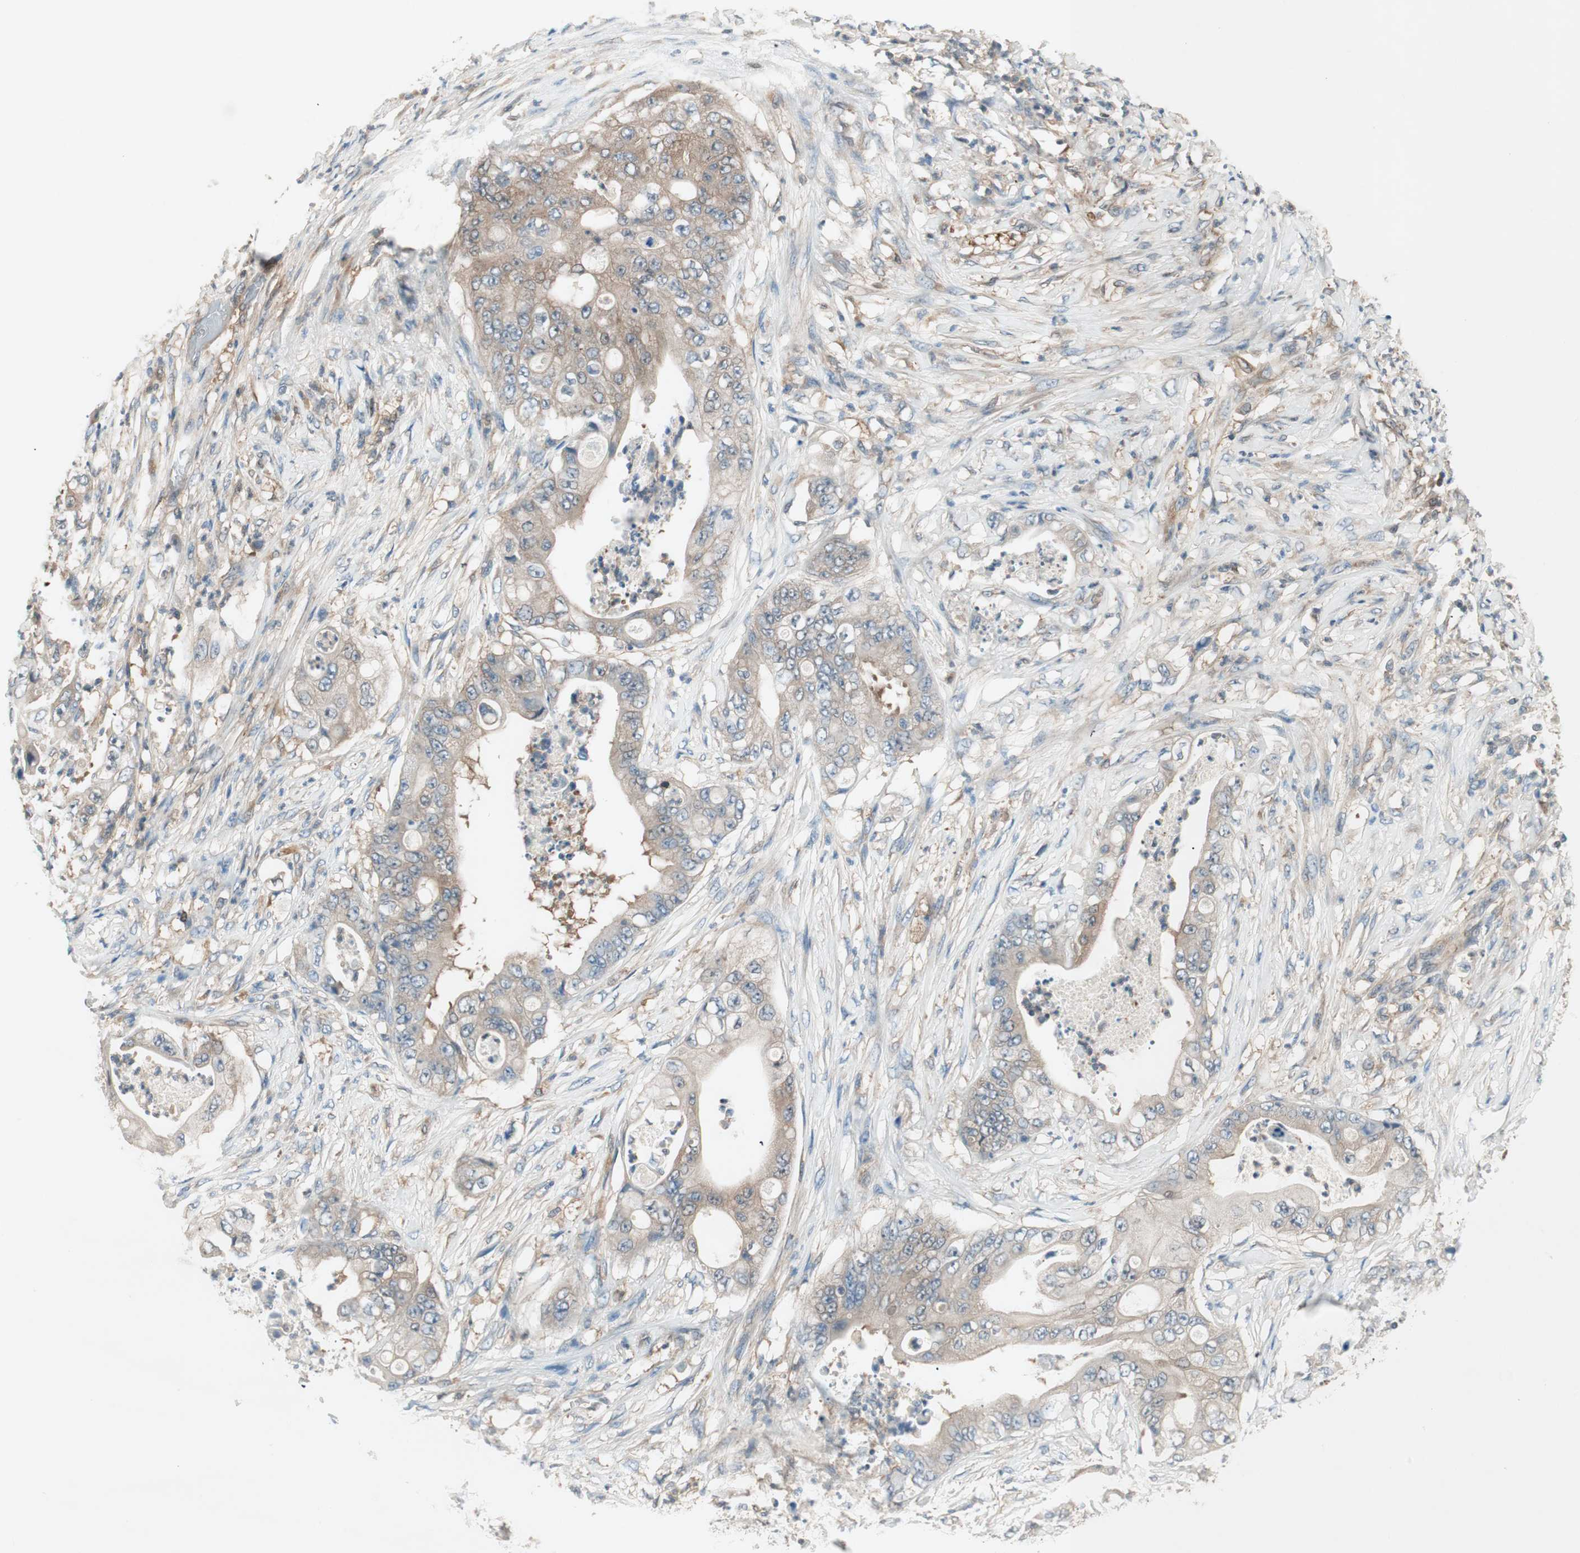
{"staining": {"intensity": "moderate", "quantity": ">75%", "location": "cytoplasmic/membranous"}, "tissue": "stomach cancer", "cell_type": "Tumor cells", "image_type": "cancer", "snomed": [{"axis": "morphology", "description": "Adenocarcinoma, NOS"}, {"axis": "topography", "description": "Stomach"}], "caption": "Tumor cells reveal medium levels of moderate cytoplasmic/membranous staining in approximately >75% of cells in stomach cancer.", "gene": "GALT", "patient": {"sex": "female", "age": 73}}